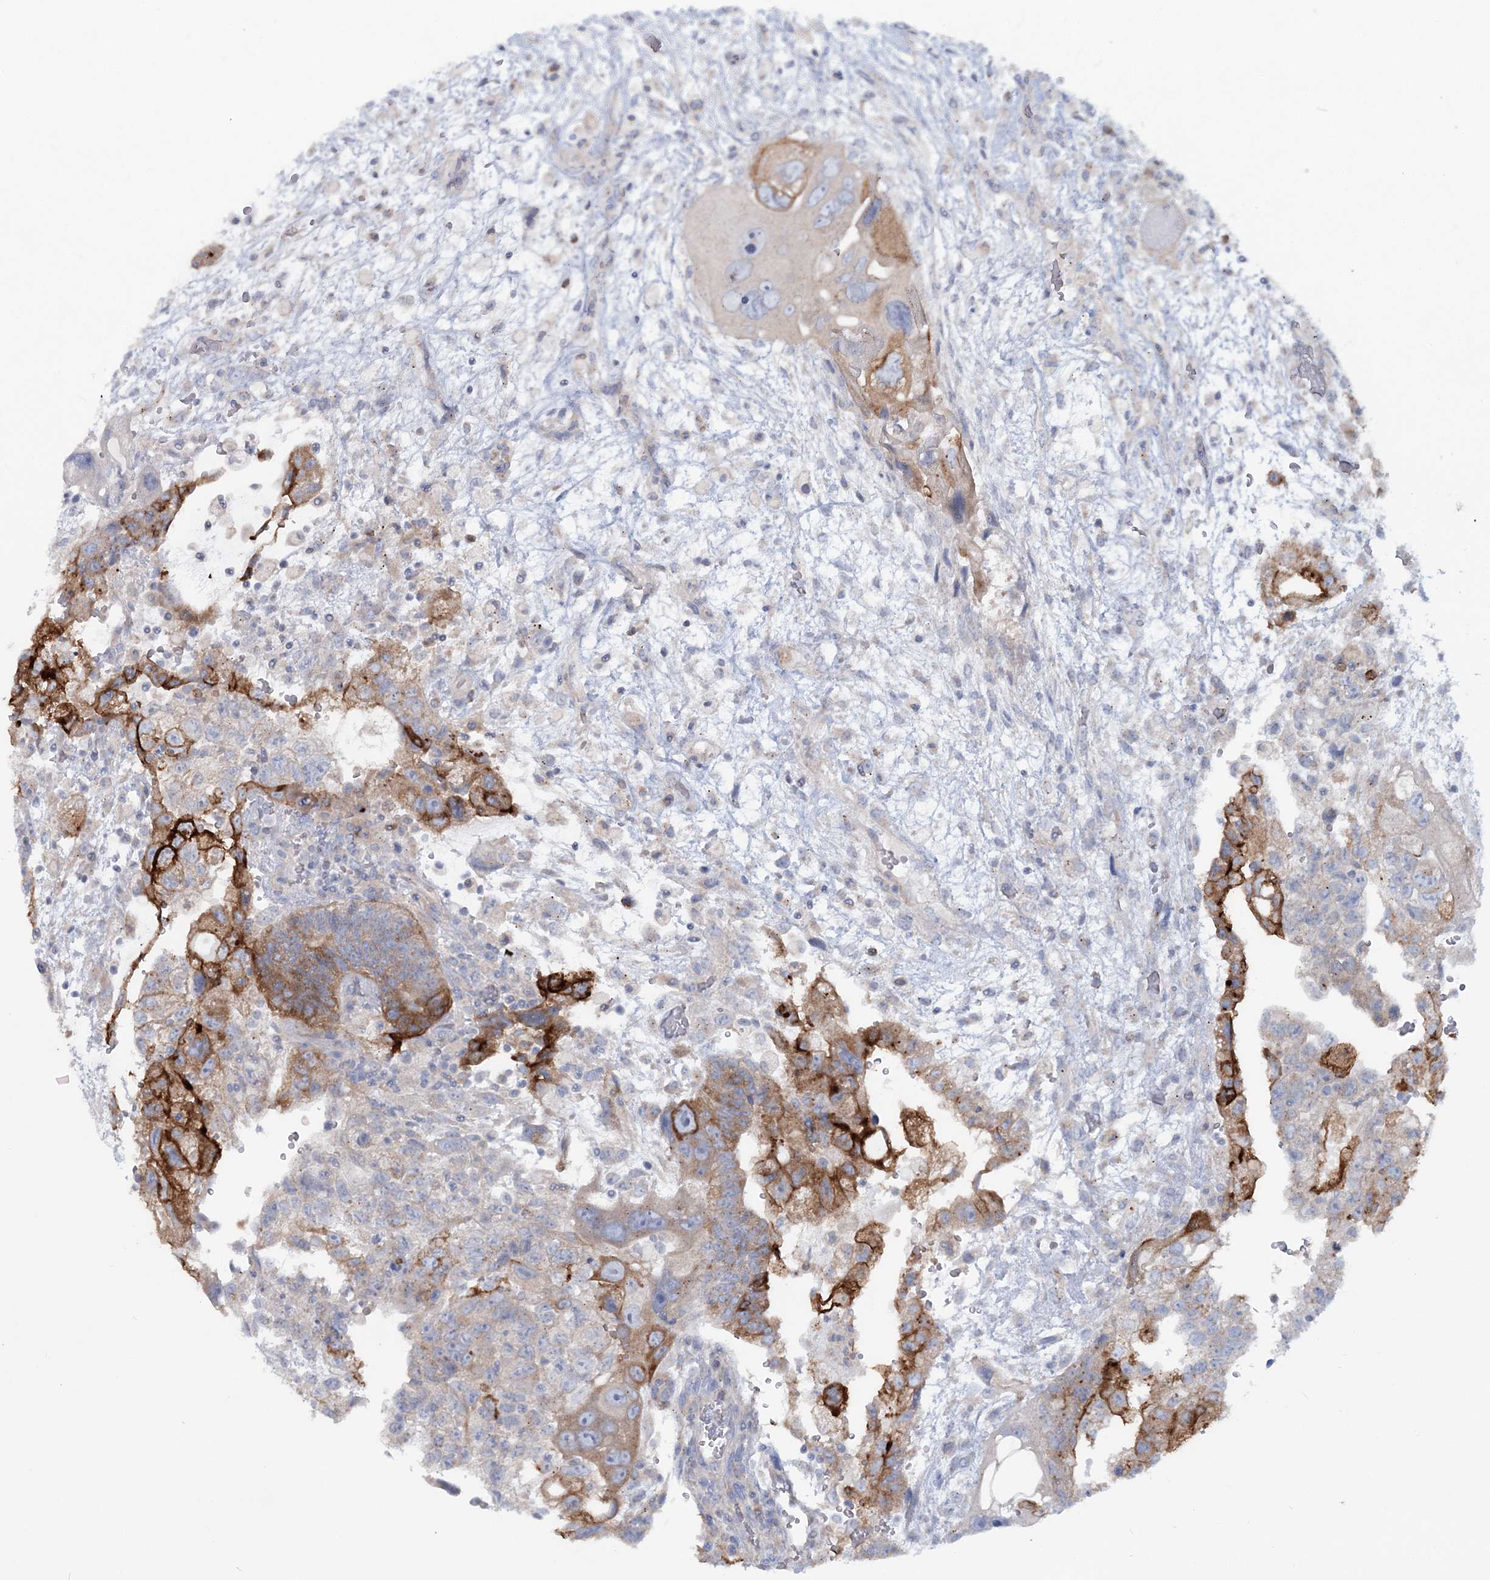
{"staining": {"intensity": "strong", "quantity": "<25%", "location": "cytoplasmic/membranous"}, "tissue": "testis cancer", "cell_type": "Tumor cells", "image_type": "cancer", "snomed": [{"axis": "morphology", "description": "Carcinoma, Embryonal, NOS"}, {"axis": "topography", "description": "Testis"}], "caption": "Strong cytoplasmic/membranous staining for a protein is appreciated in about <25% of tumor cells of embryonal carcinoma (testis) using IHC.", "gene": "ADGB", "patient": {"sex": "male", "age": 36}}